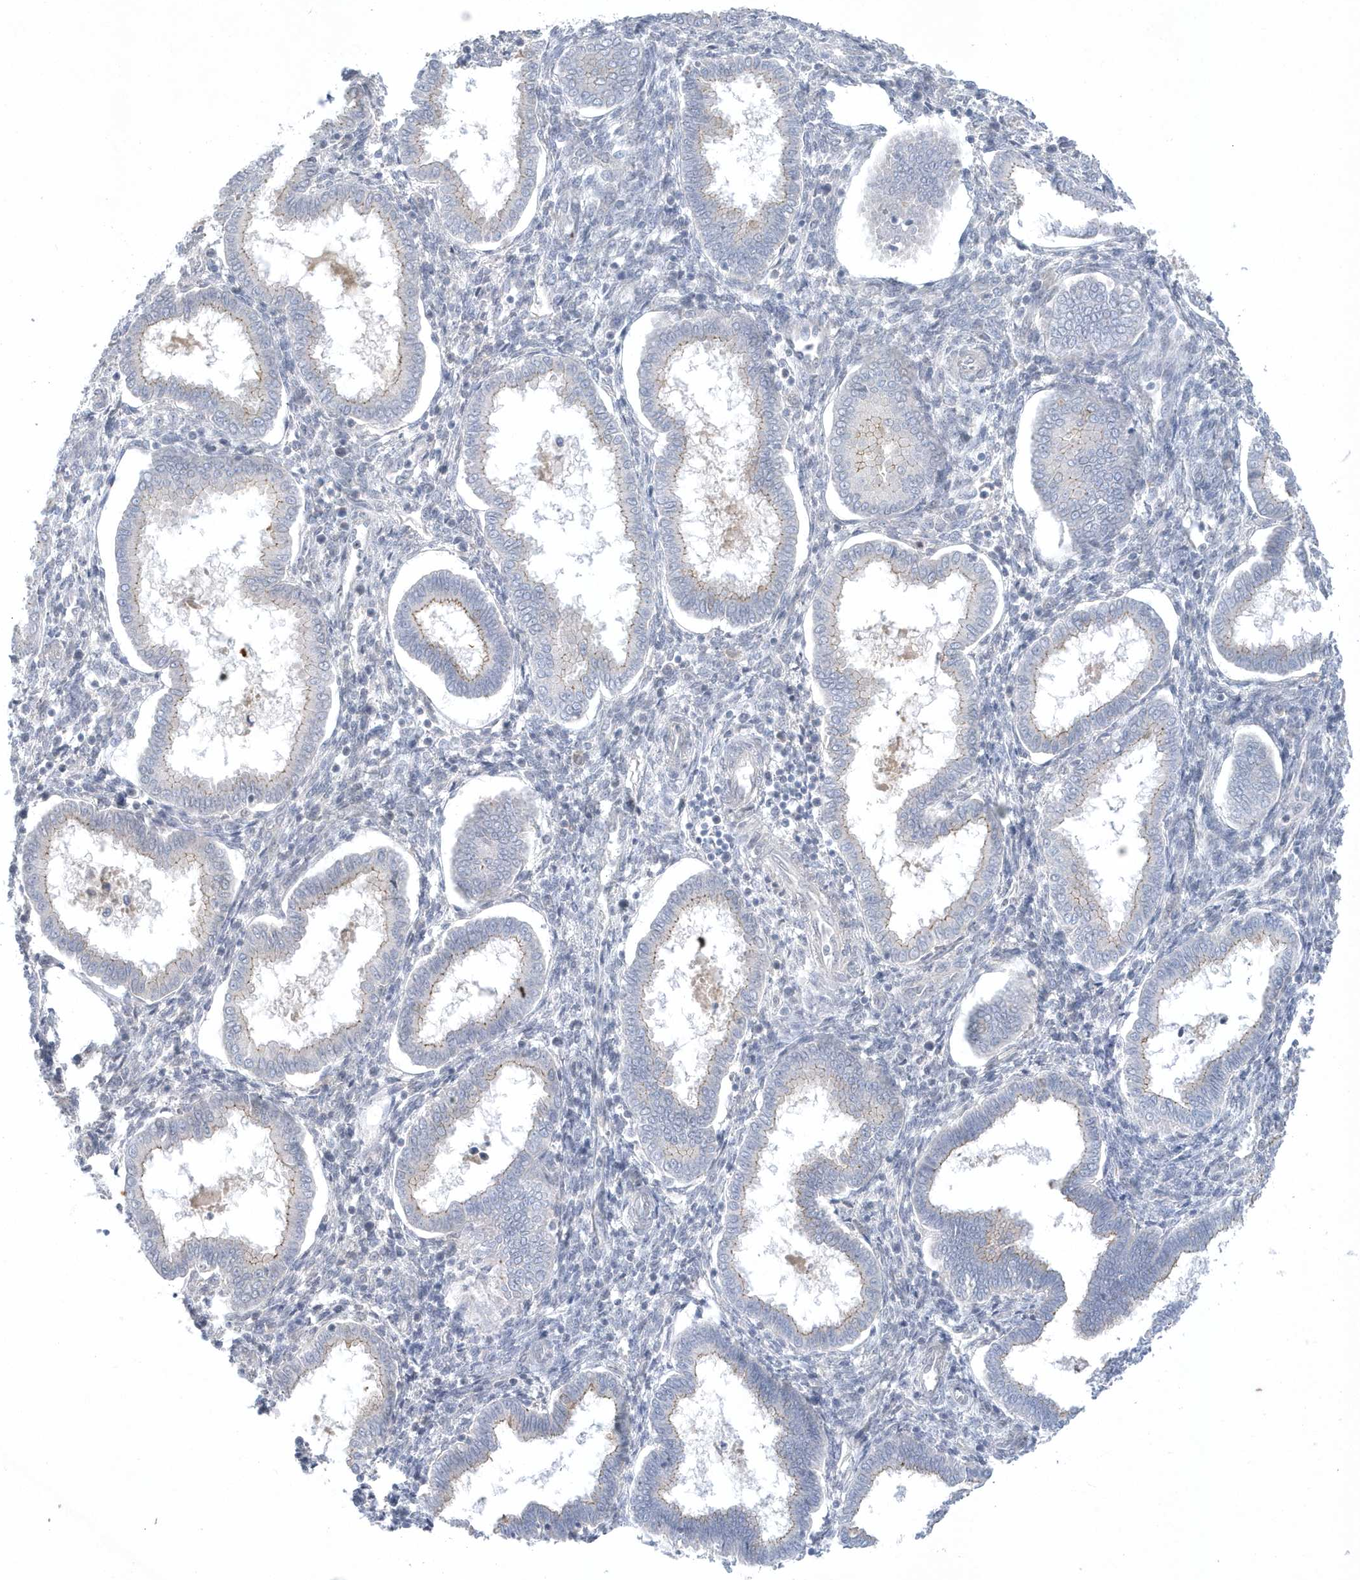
{"staining": {"intensity": "negative", "quantity": "none", "location": "none"}, "tissue": "endometrium", "cell_type": "Cells in endometrial stroma", "image_type": "normal", "snomed": [{"axis": "morphology", "description": "Normal tissue, NOS"}, {"axis": "topography", "description": "Endometrium"}], "caption": "Micrograph shows no protein expression in cells in endometrial stroma of unremarkable endometrium. The staining was performed using DAB (3,3'-diaminobenzidine) to visualize the protein expression in brown, while the nuclei were stained in blue with hematoxylin (Magnification: 20x).", "gene": "ZC3H12D", "patient": {"sex": "female", "age": 24}}